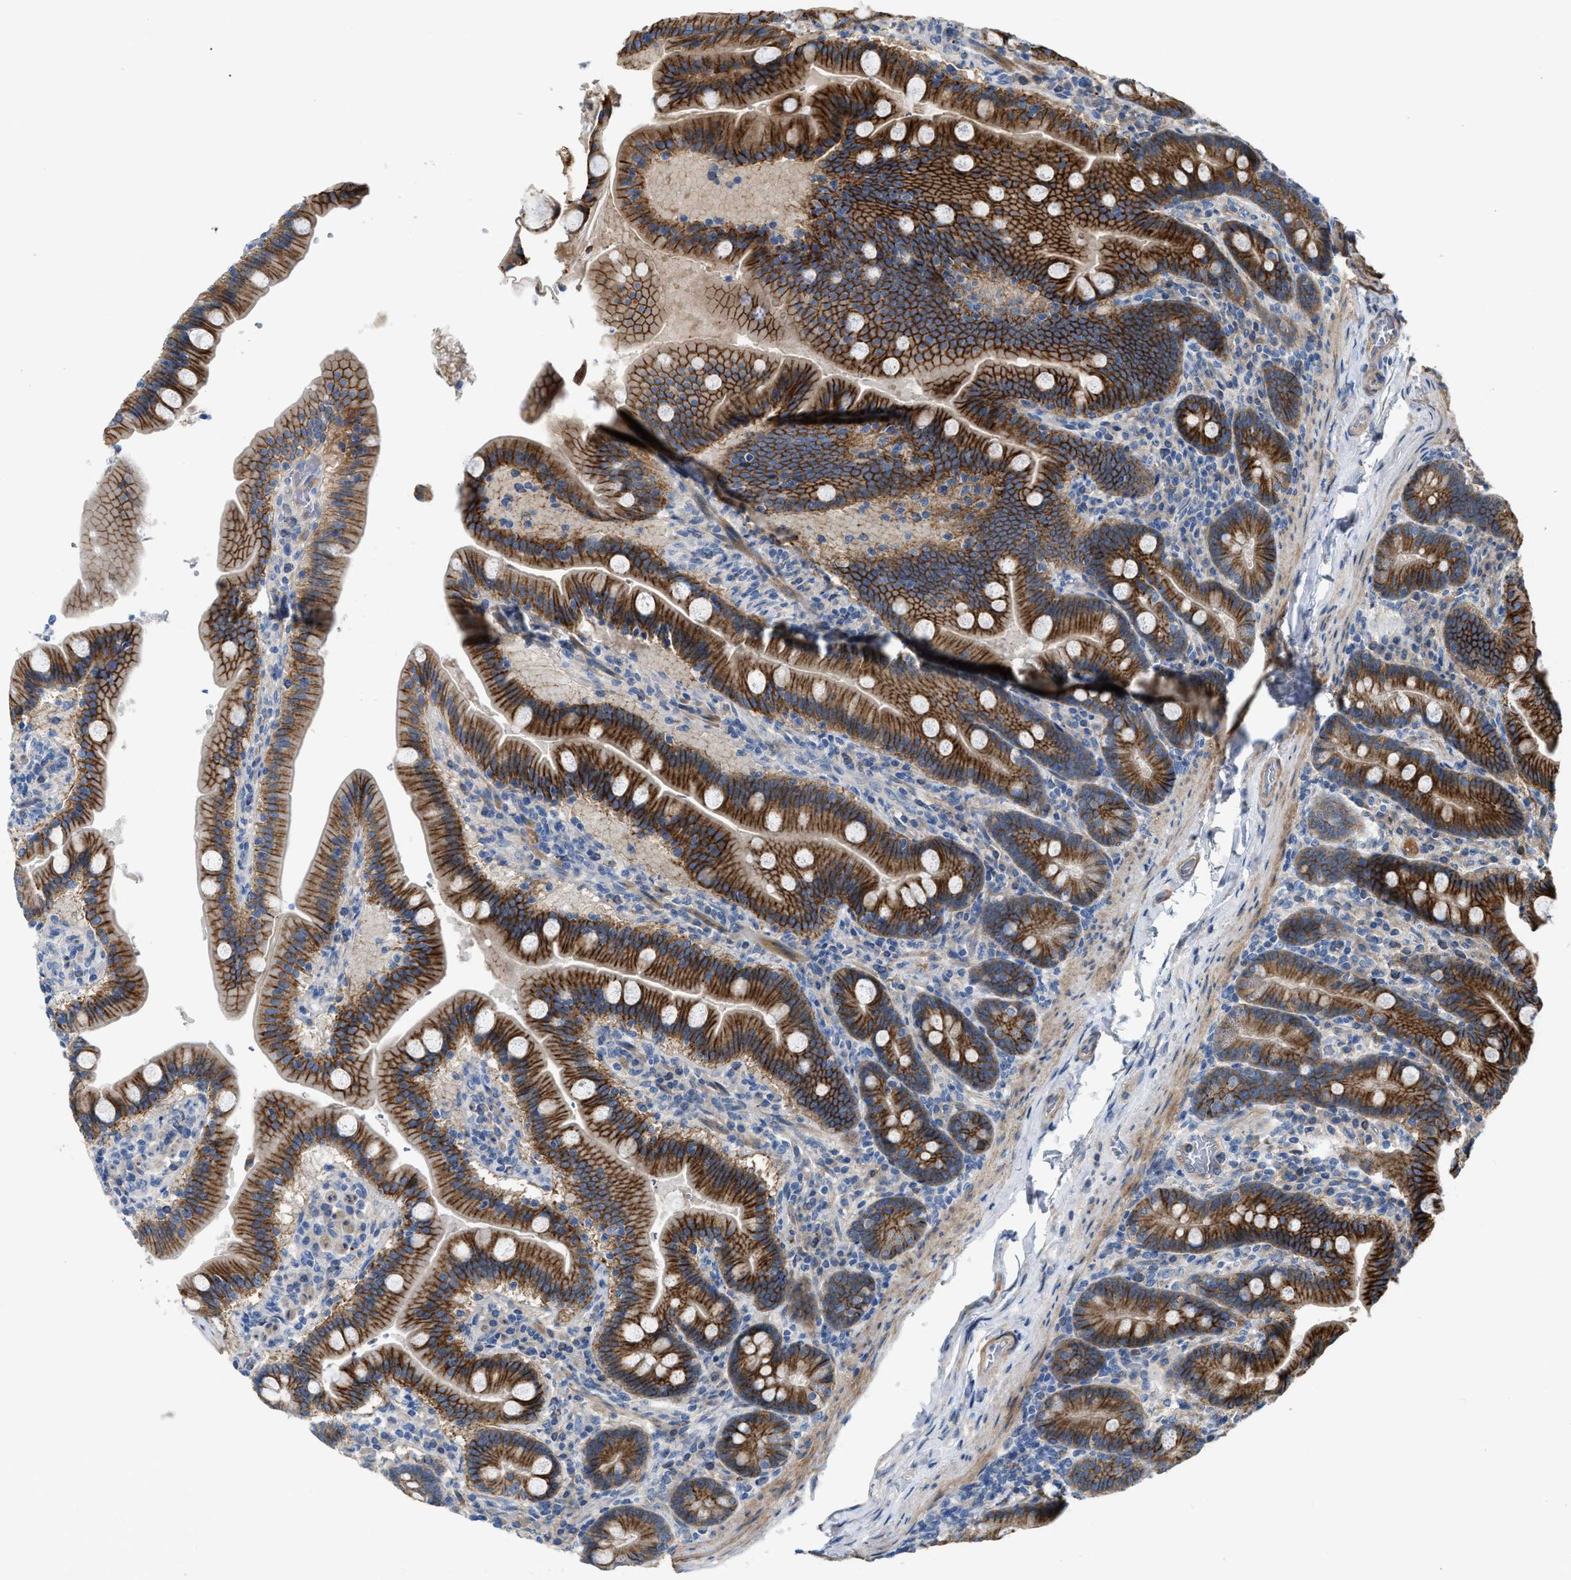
{"staining": {"intensity": "strong", "quantity": ">75%", "location": "cytoplasmic/membranous"}, "tissue": "duodenum", "cell_type": "Glandular cells", "image_type": "normal", "snomed": [{"axis": "morphology", "description": "Normal tissue, NOS"}, {"axis": "topography", "description": "Duodenum"}], "caption": "Benign duodenum exhibits strong cytoplasmic/membranous expression in approximately >75% of glandular cells.", "gene": "DHX58", "patient": {"sex": "male", "age": 54}}